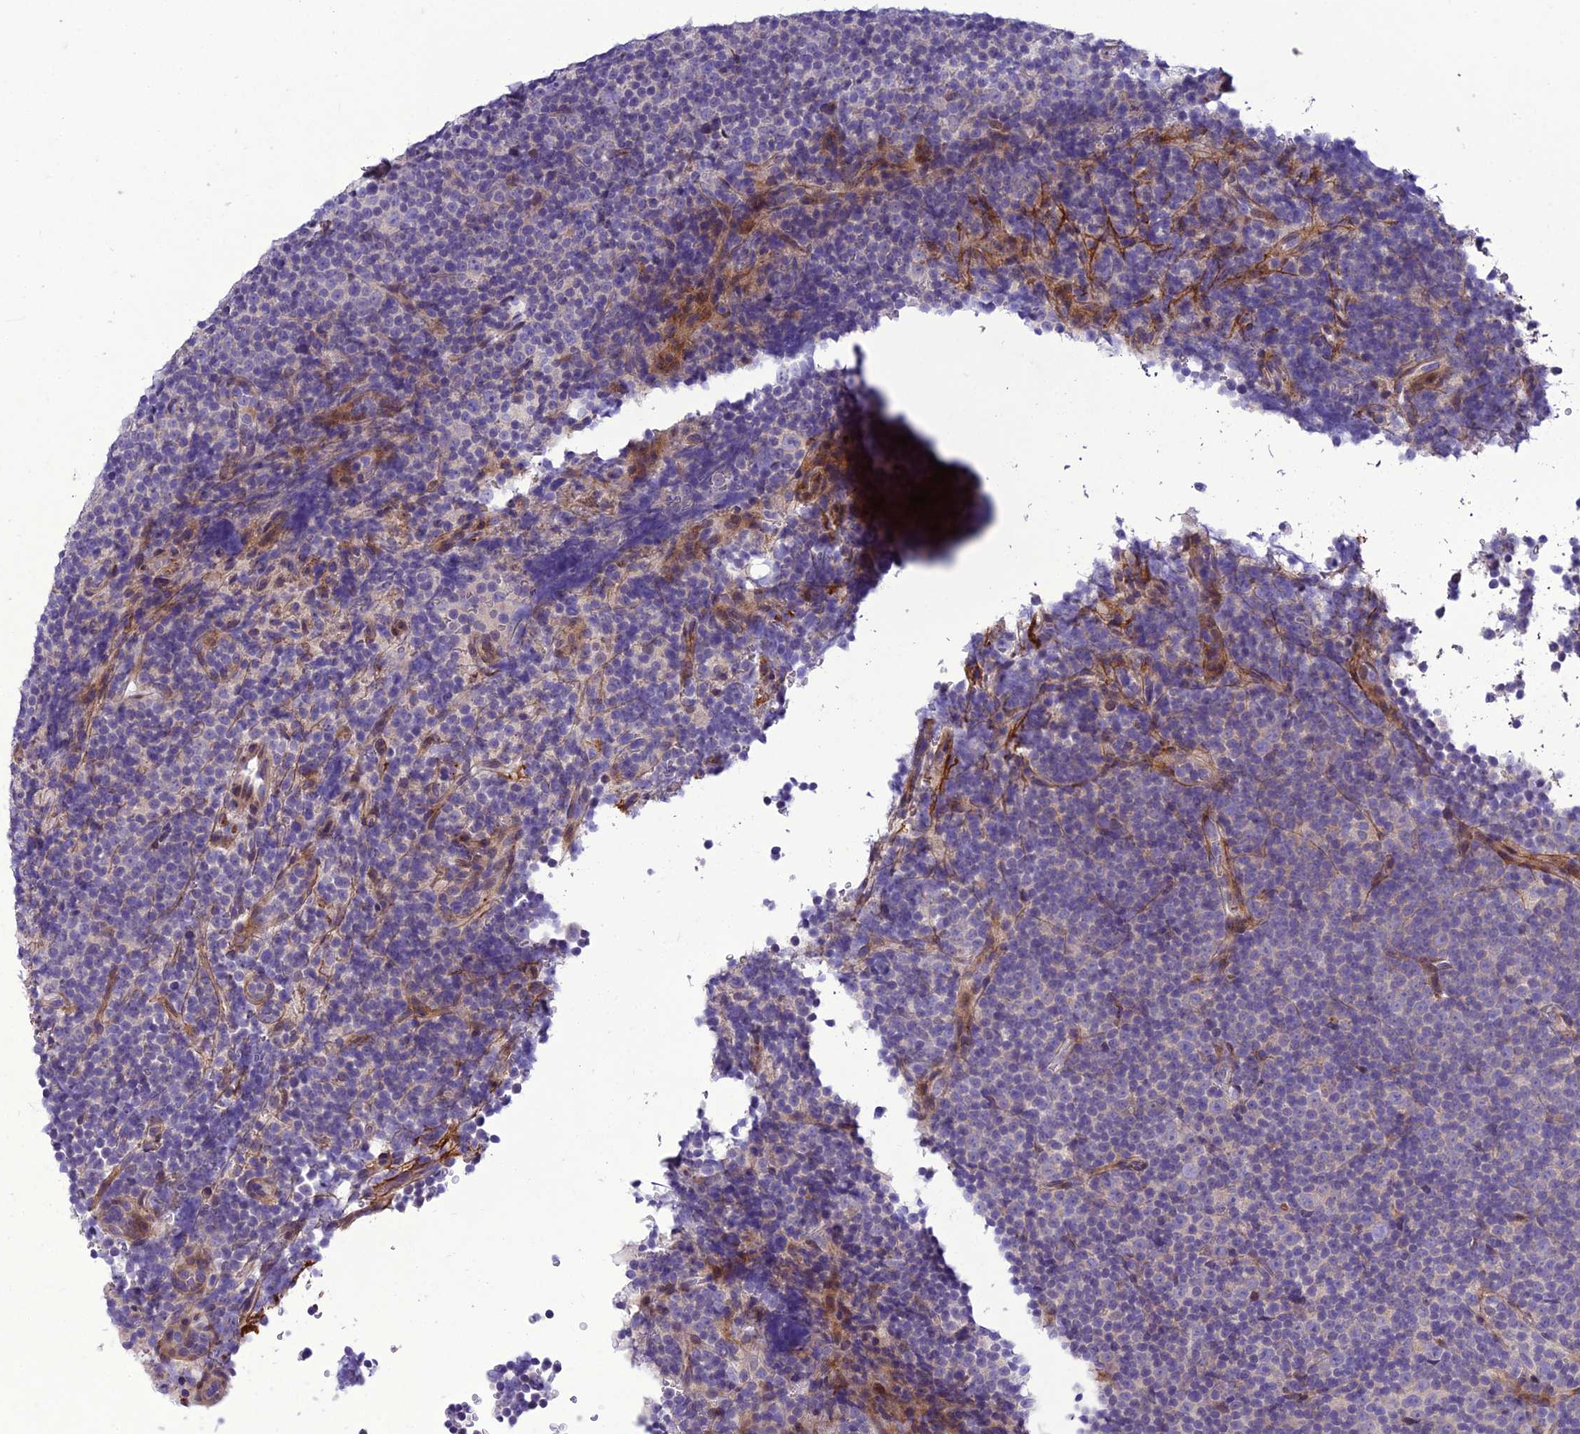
{"staining": {"intensity": "negative", "quantity": "none", "location": "none"}, "tissue": "lymphoma", "cell_type": "Tumor cells", "image_type": "cancer", "snomed": [{"axis": "morphology", "description": "Malignant lymphoma, non-Hodgkin's type, Low grade"}, {"axis": "topography", "description": "Lymph node"}], "caption": "Immunohistochemical staining of human lymphoma displays no significant positivity in tumor cells. The staining is performed using DAB (3,3'-diaminobenzidine) brown chromogen with nuclei counter-stained in using hematoxylin.", "gene": "ADIPOR2", "patient": {"sex": "female", "age": 67}}